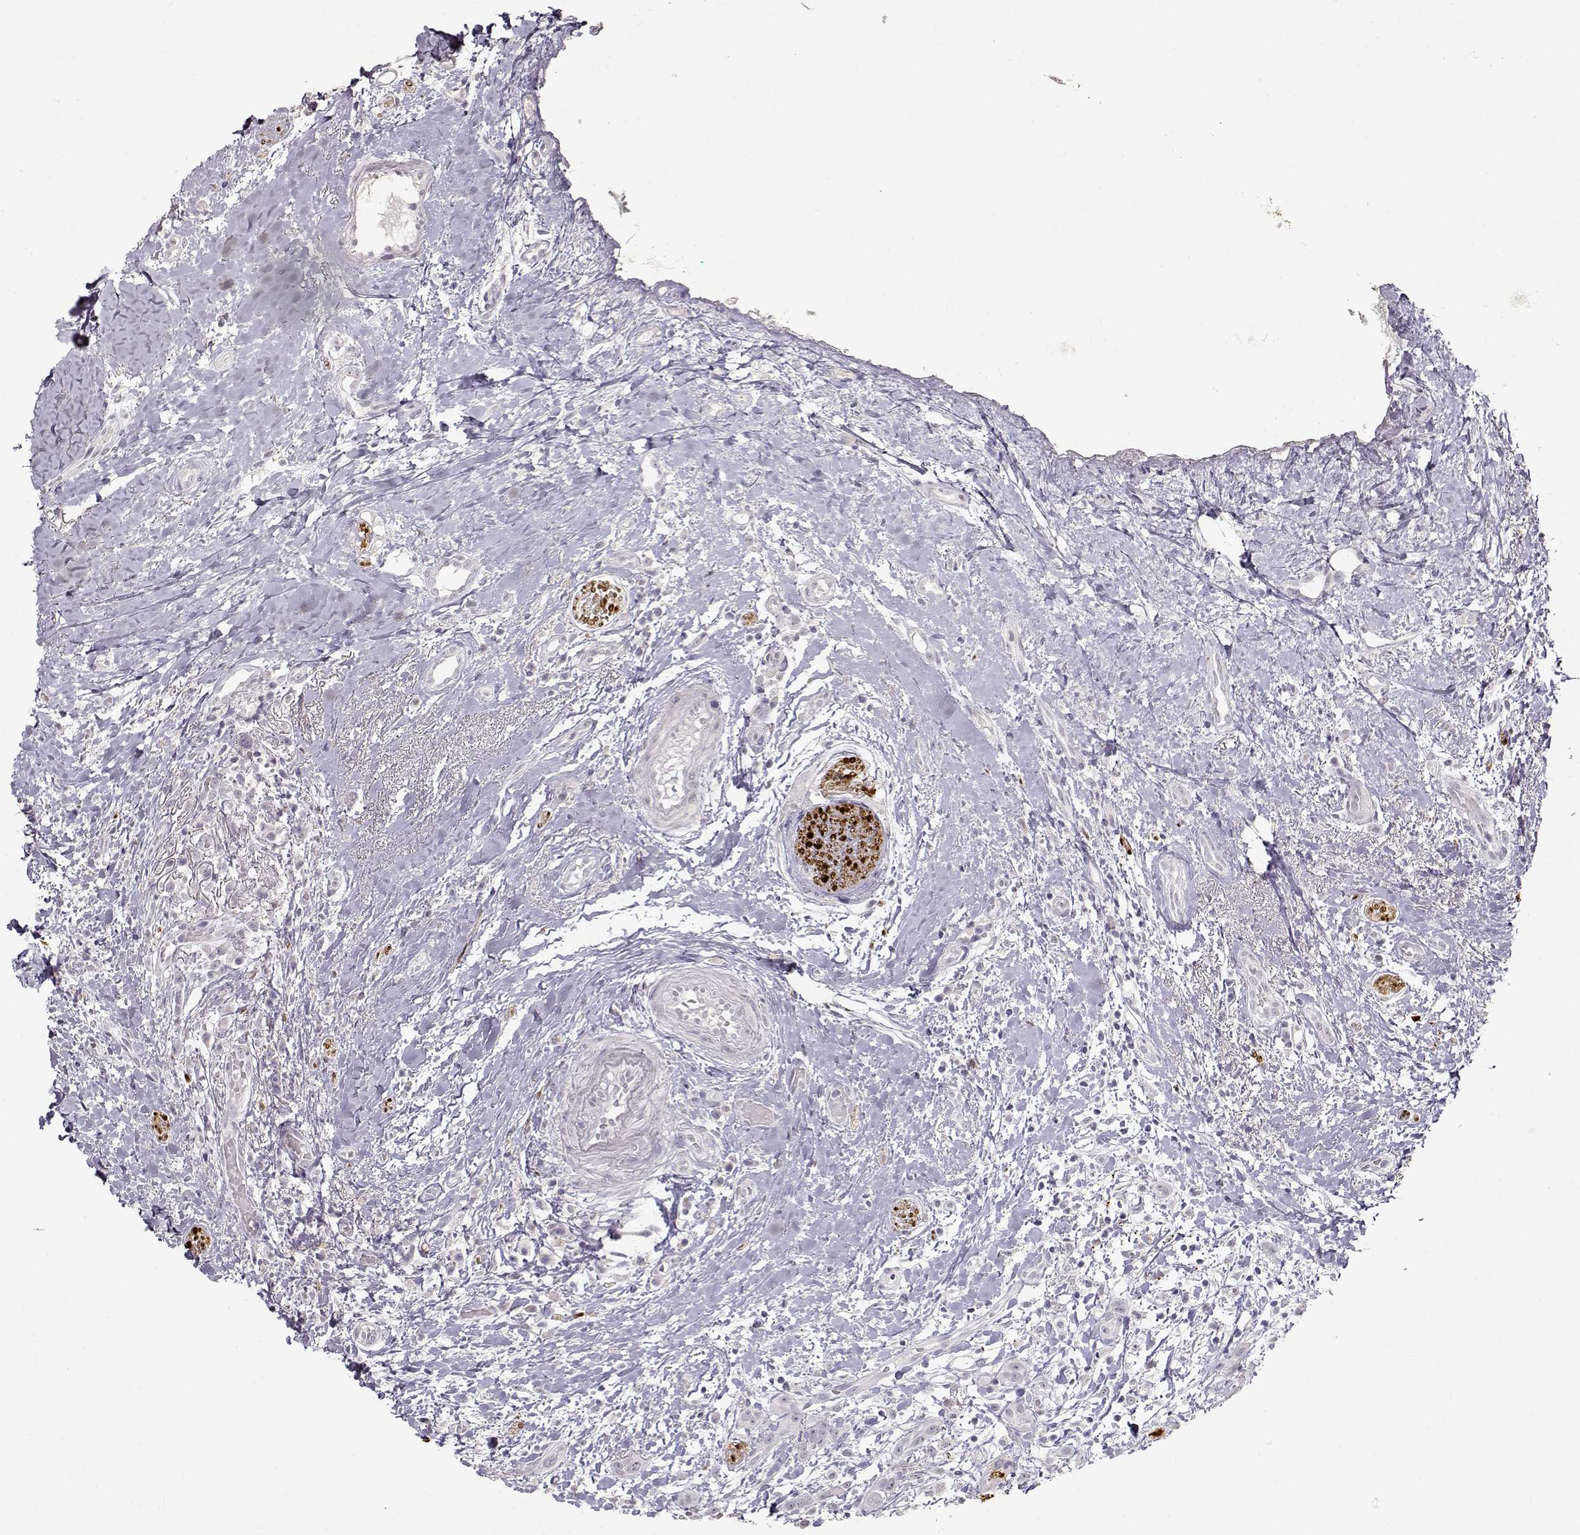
{"staining": {"intensity": "negative", "quantity": "none", "location": "none"}, "tissue": "head and neck cancer", "cell_type": "Tumor cells", "image_type": "cancer", "snomed": [{"axis": "morphology", "description": "Normal tissue, NOS"}, {"axis": "morphology", "description": "Squamous cell carcinoma, NOS"}, {"axis": "topography", "description": "Oral tissue"}, {"axis": "topography", "description": "Salivary gland"}, {"axis": "topography", "description": "Head-Neck"}], "caption": "Tumor cells show no significant positivity in head and neck cancer (squamous cell carcinoma).", "gene": "S100B", "patient": {"sex": "female", "age": 62}}